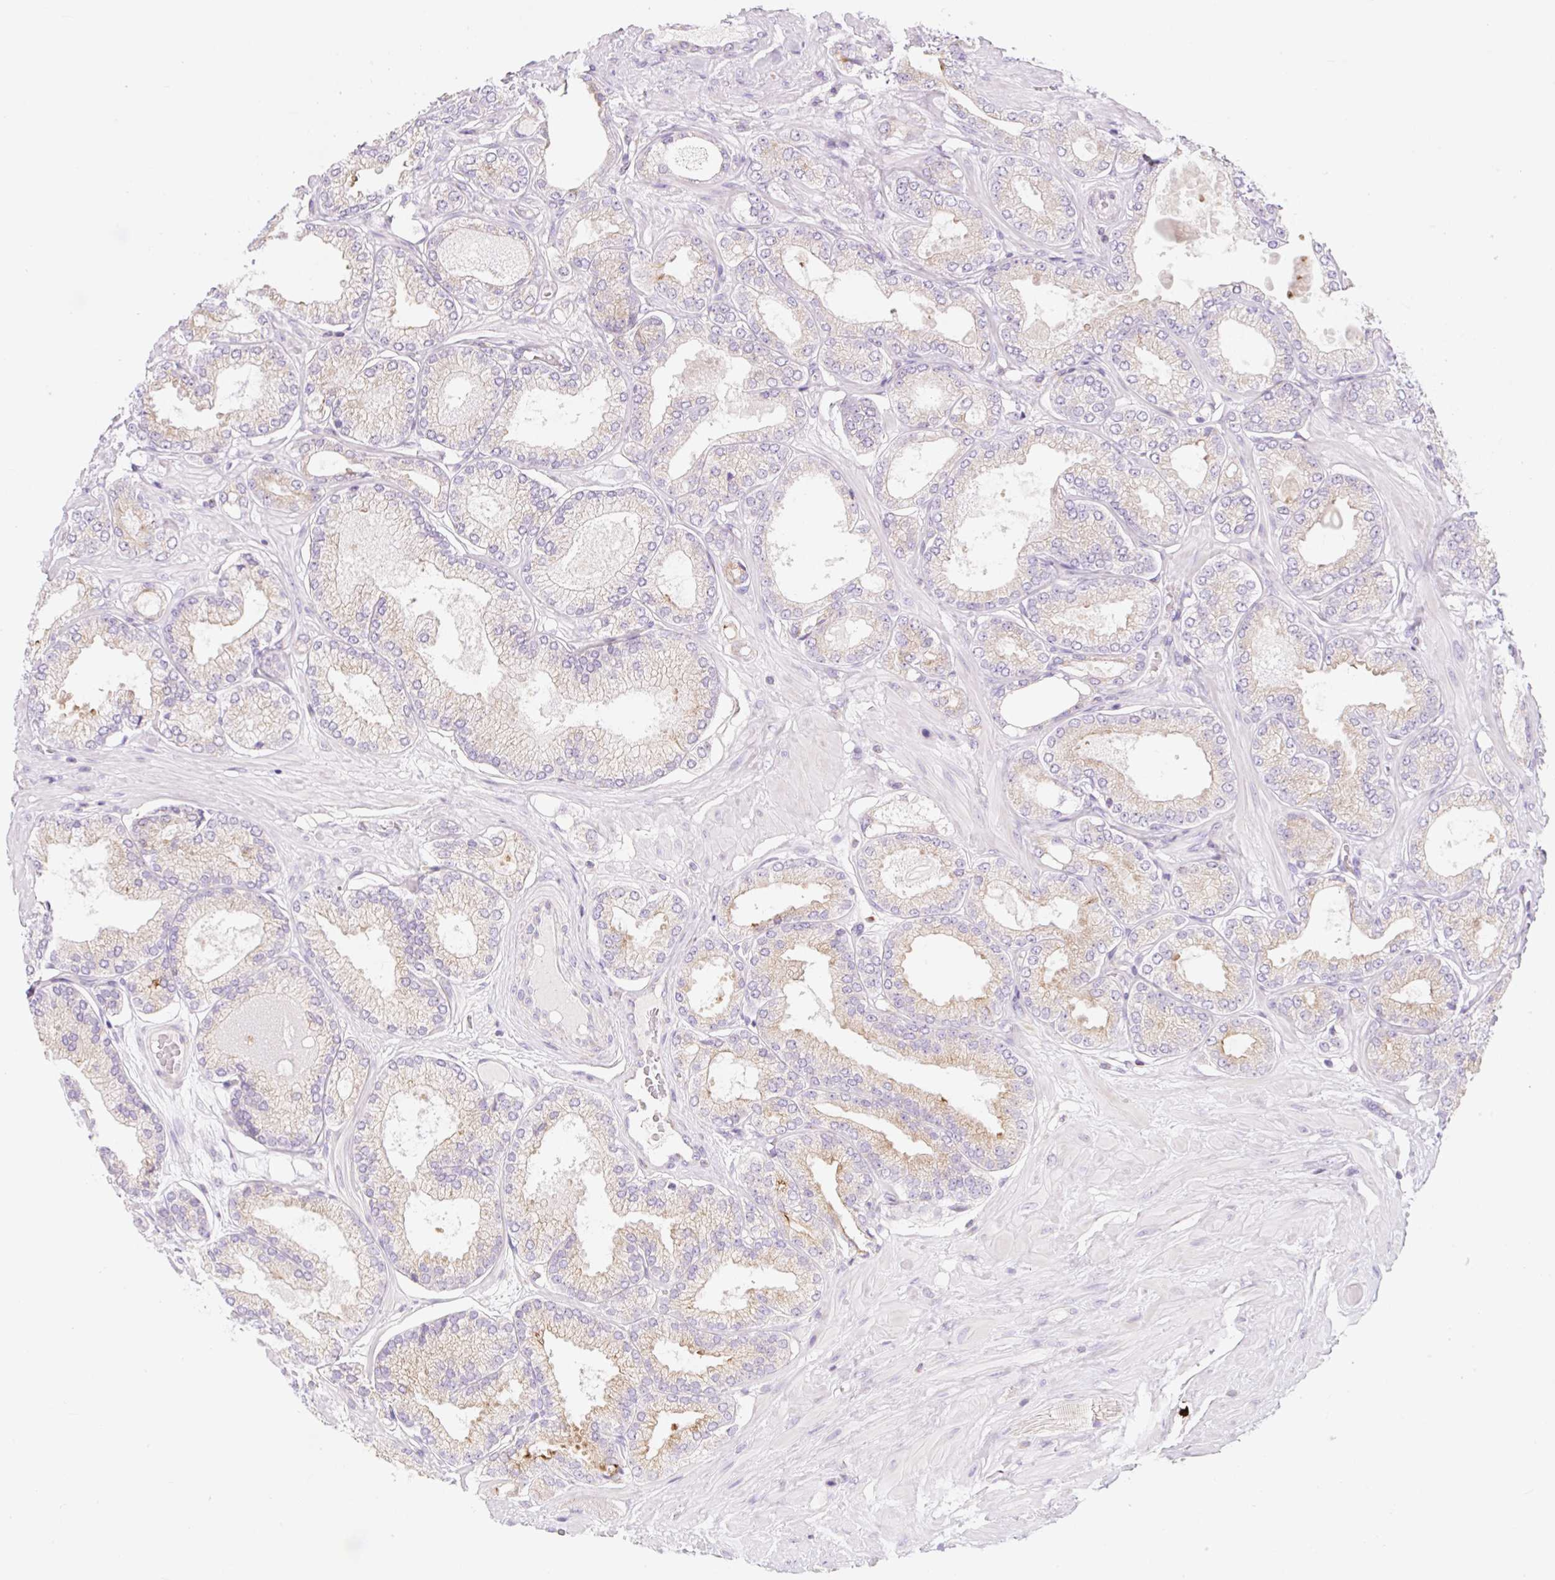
{"staining": {"intensity": "weak", "quantity": "<25%", "location": "cytoplasmic/membranous"}, "tissue": "prostate cancer", "cell_type": "Tumor cells", "image_type": "cancer", "snomed": [{"axis": "morphology", "description": "Adenocarcinoma, High grade"}, {"axis": "topography", "description": "Prostate"}], "caption": "Prostate cancer (adenocarcinoma (high-grade)) stained for a protein using IHC shows no positivity tumor cells.", "gene": "FOCAD", "patient": {"sex": "male", "age": 68}}